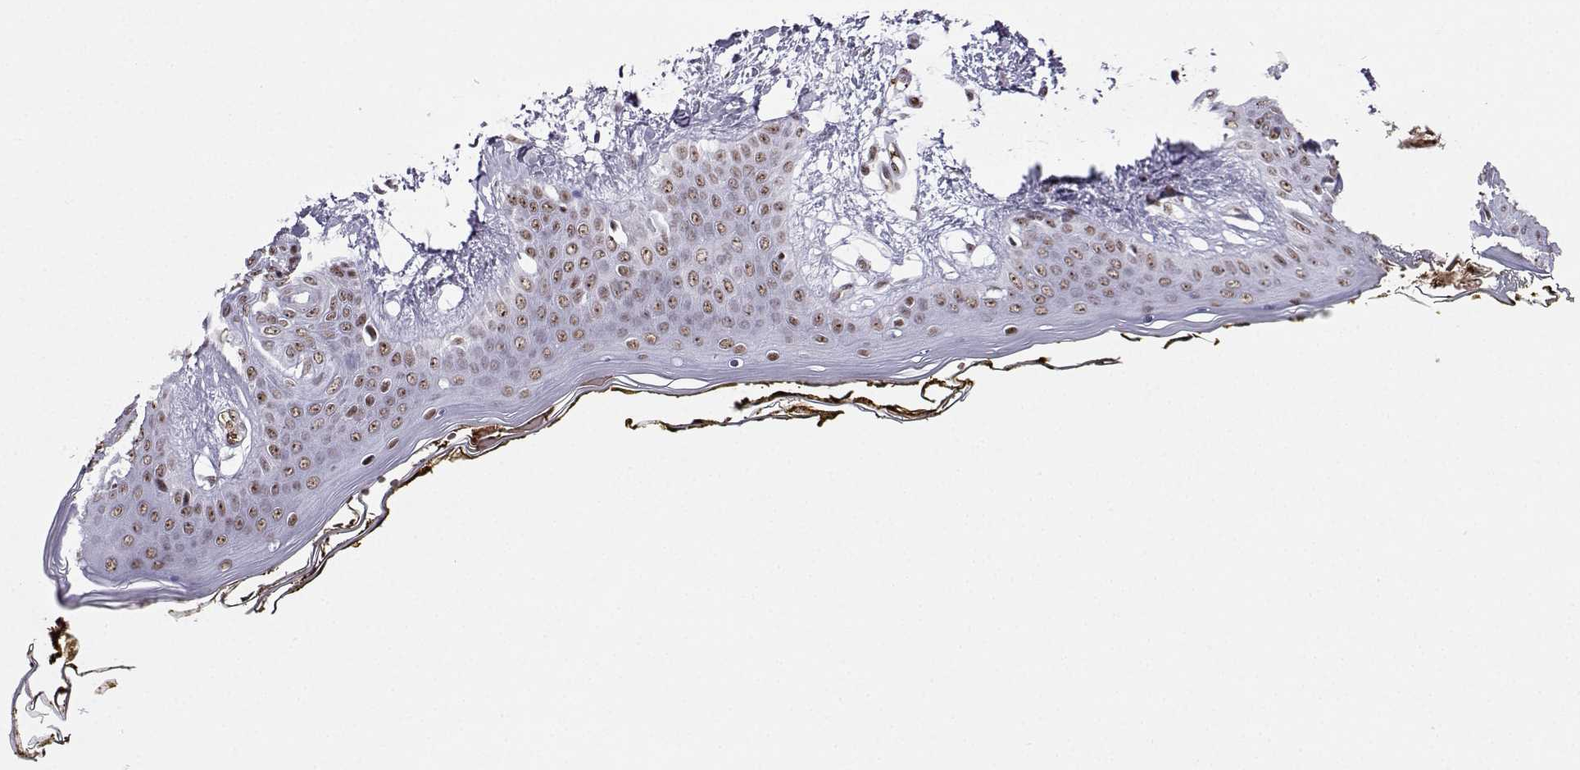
{"staining": {"intensity": "negative", "quantity": "none", "location": "none"}, "tissue": "skin", "cell_type": "Fibroblasts", "image_type": "normal", "snomed": [{"axis": "morphology", "description": "Normal tissue, NOS"}, {"axis": "topography", "description": "Skin"}], "caption": "Immunohistochemical staining of unremarkable human skin reveals no significant staining in fibroblasts.", "gene": "CCNK", "patient": {"sex": "female", "age": 34}}